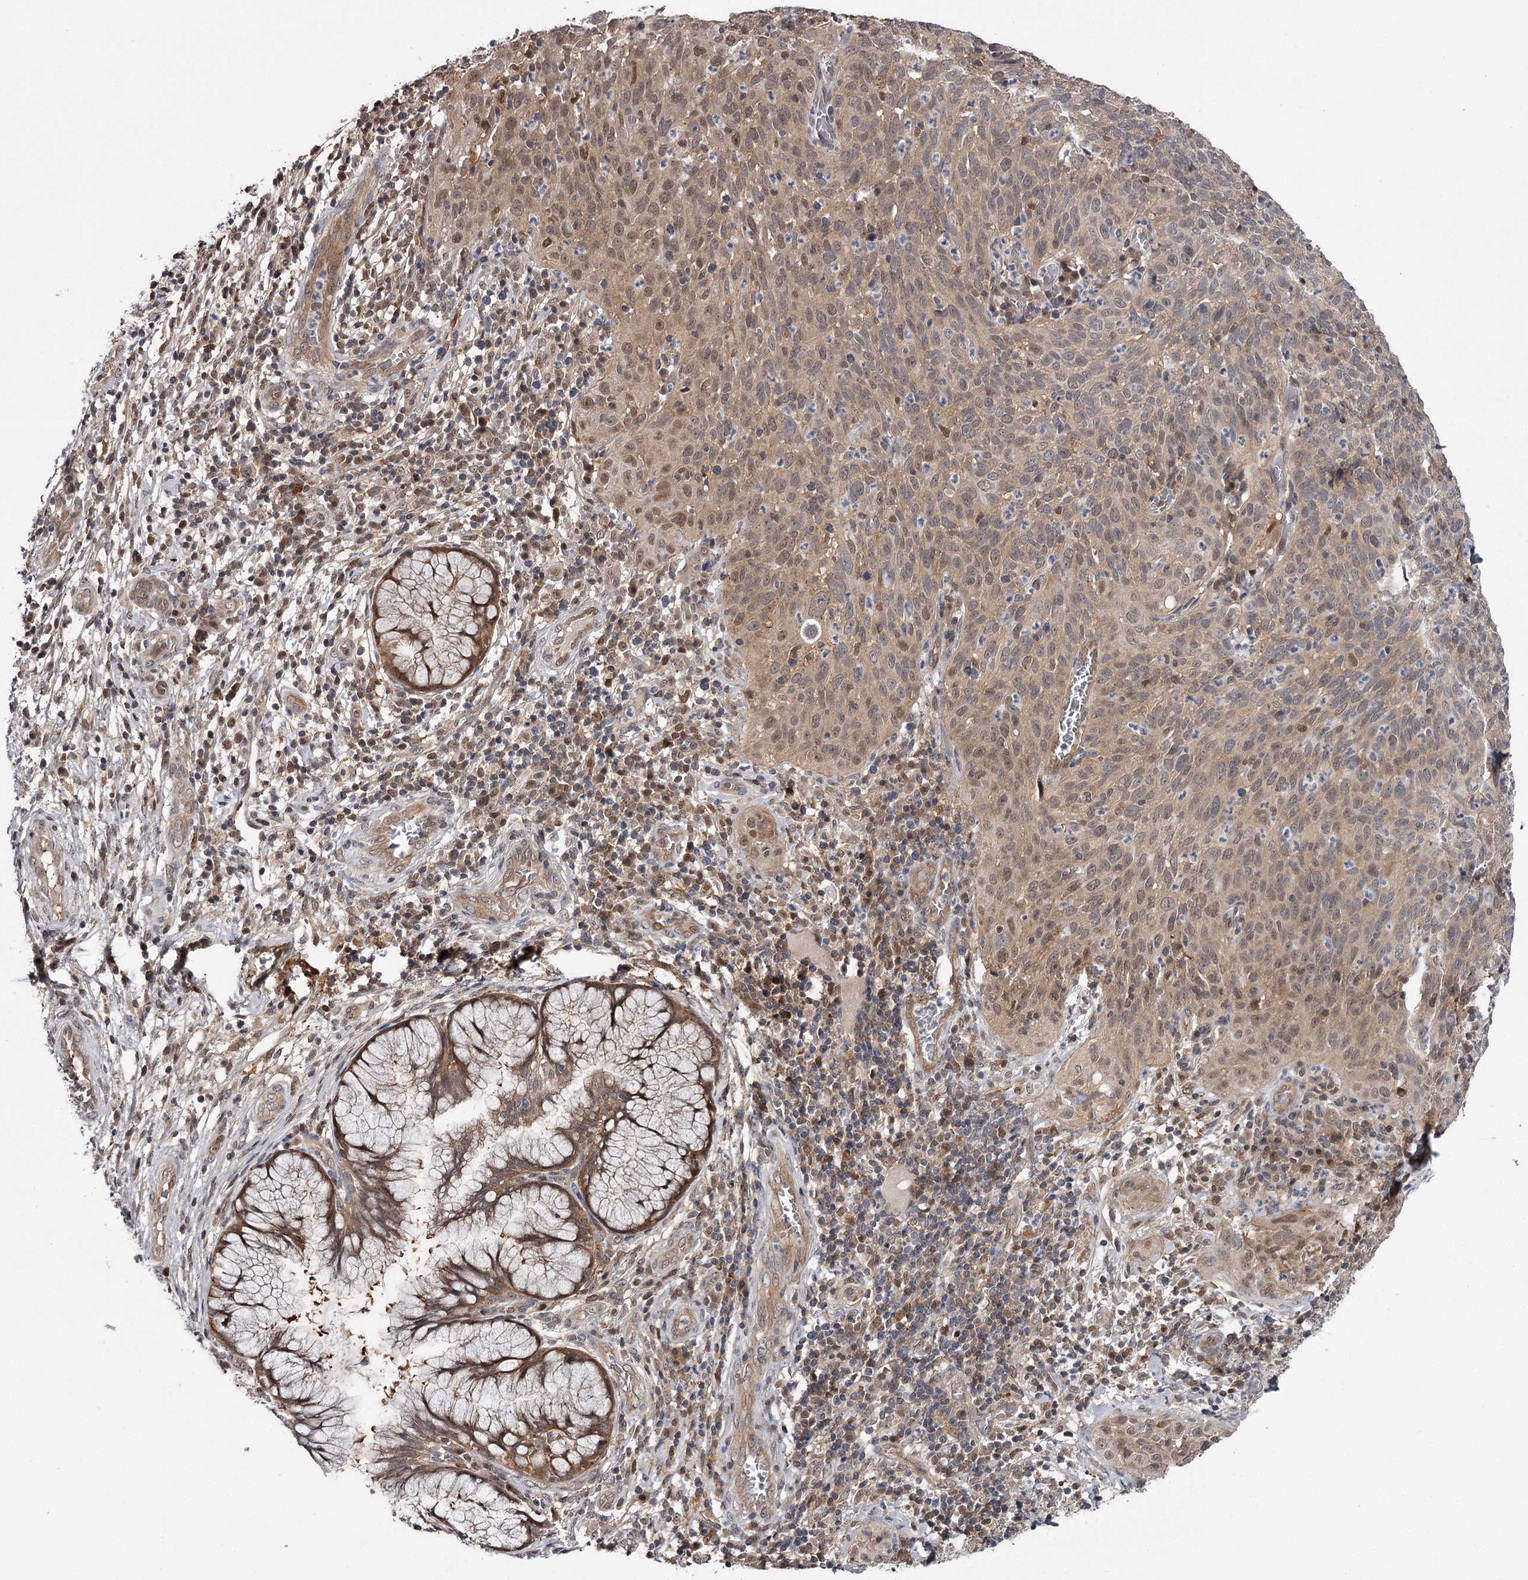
{"staining": {"intensity": "moderate", "quantity": ">75%", "location": "cytoplasmic/membranous,nuclear"}, "tissue": "cervical cancer", "cell_type": "Tumor cells", "image_type": "cancer", "snomed": [{"axis": "morphology", "description": "Squamous cell carcinoma, NOS"}, {"axis": "topography", "description": "Cervix"}], "caption": "Immunohistochemistry (IHC) of cervical squamous cell carcinoma exhibits medium levels of moderate cytoplasmic/membranous and nuclear staining in about >75% of tumor cells.", "gene": "GTSF1", "patient": {"sex": "female", "age": 31}}